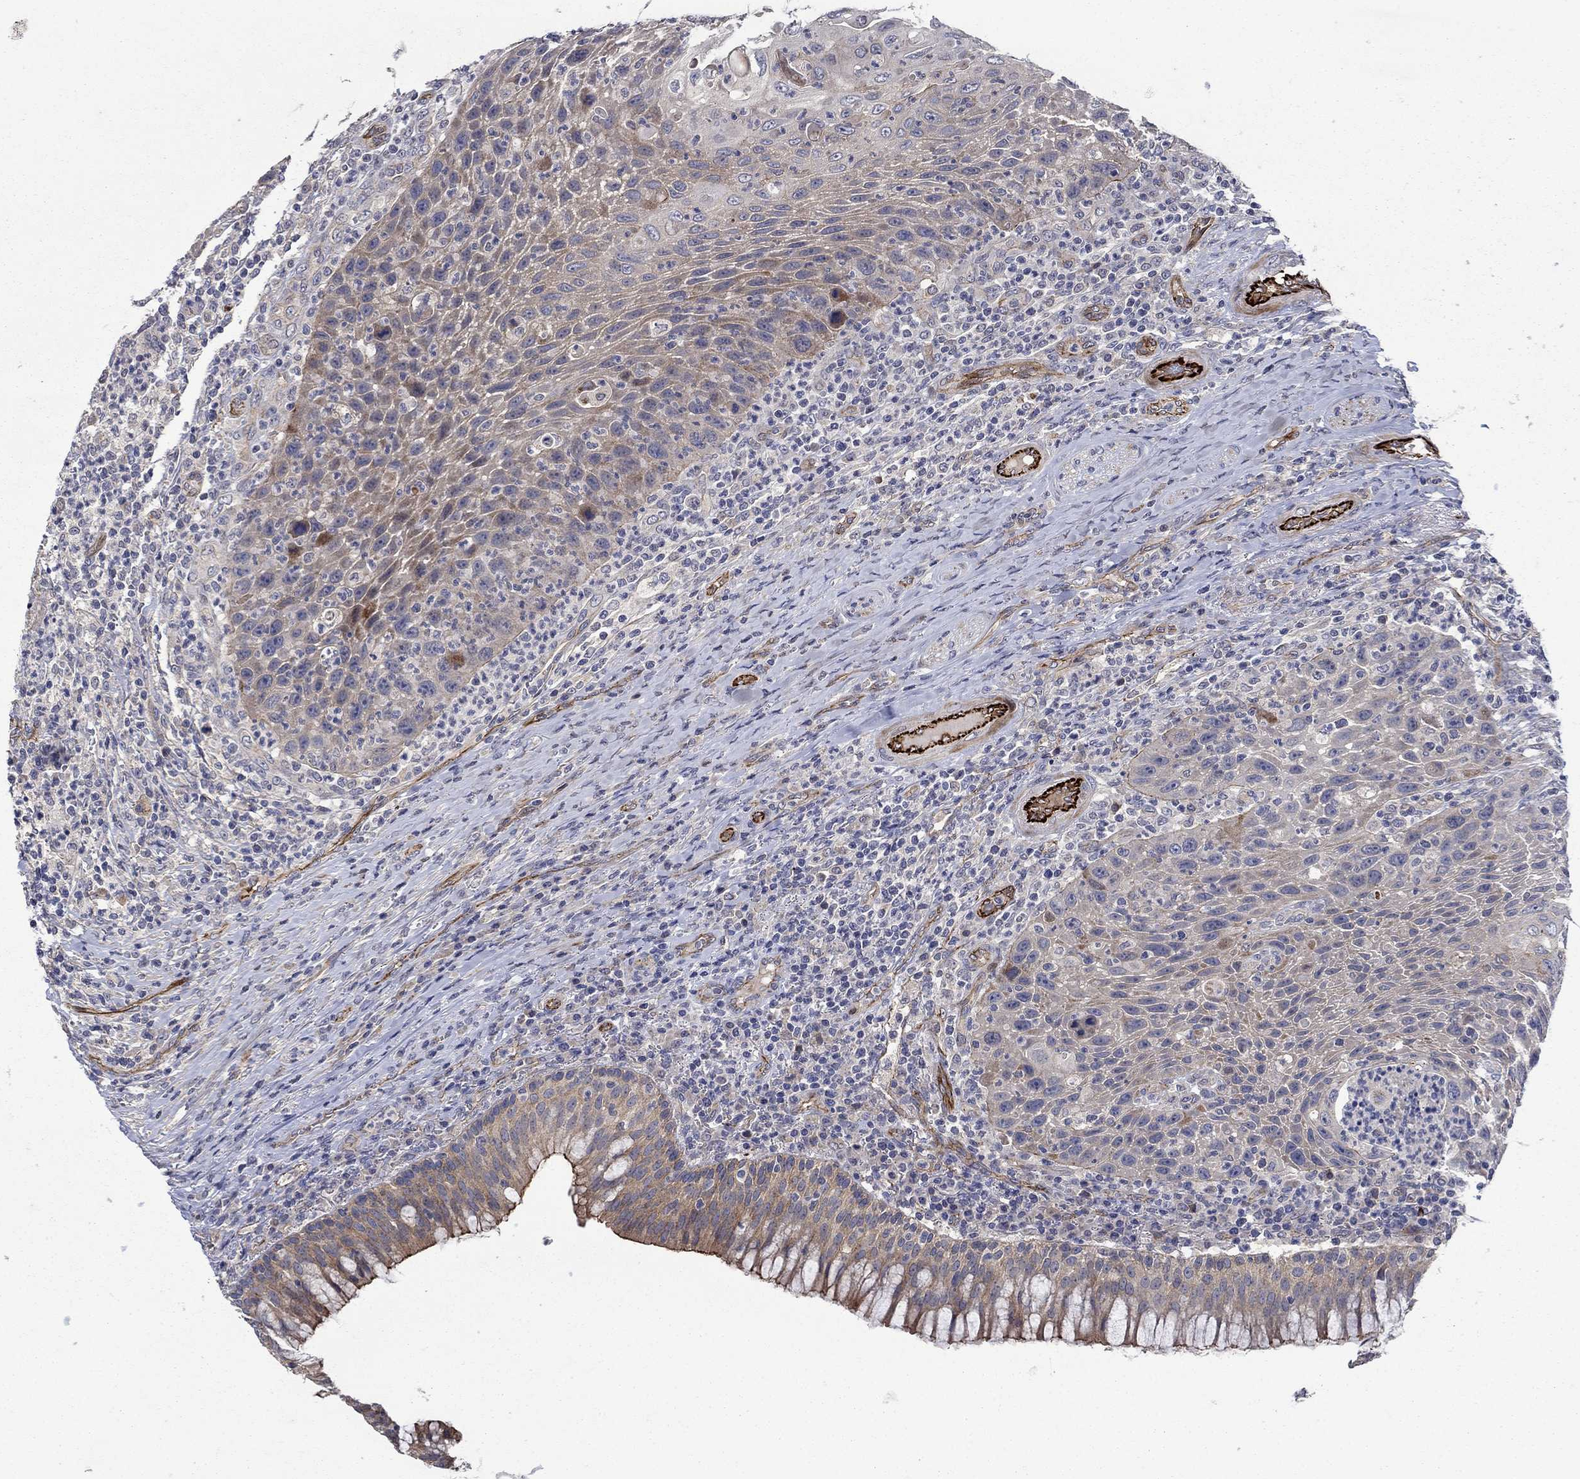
{"staining": {"intensity": "strong", "quantity": "<25%", "location": "cytoplasmic/membranous"}, "tissue": "head and neck cancer", "cell_type": "Tumor cells", "image_type": "cancer", "snomed": [{"axis": "morphology", "description": "Squamous cell carcinoma, NOS"}, {"axis": "topography", "description": "Head-Neck"}], "caption": "Human squamous cell carcinoma (head and neck) stained for a protein (brown) exhibits strong cytoplasmic/membranous positive positivity in about <25% of tumor cells.", "gene": "SLC7A1", "patient": {"sex": "male", "age": 69}}